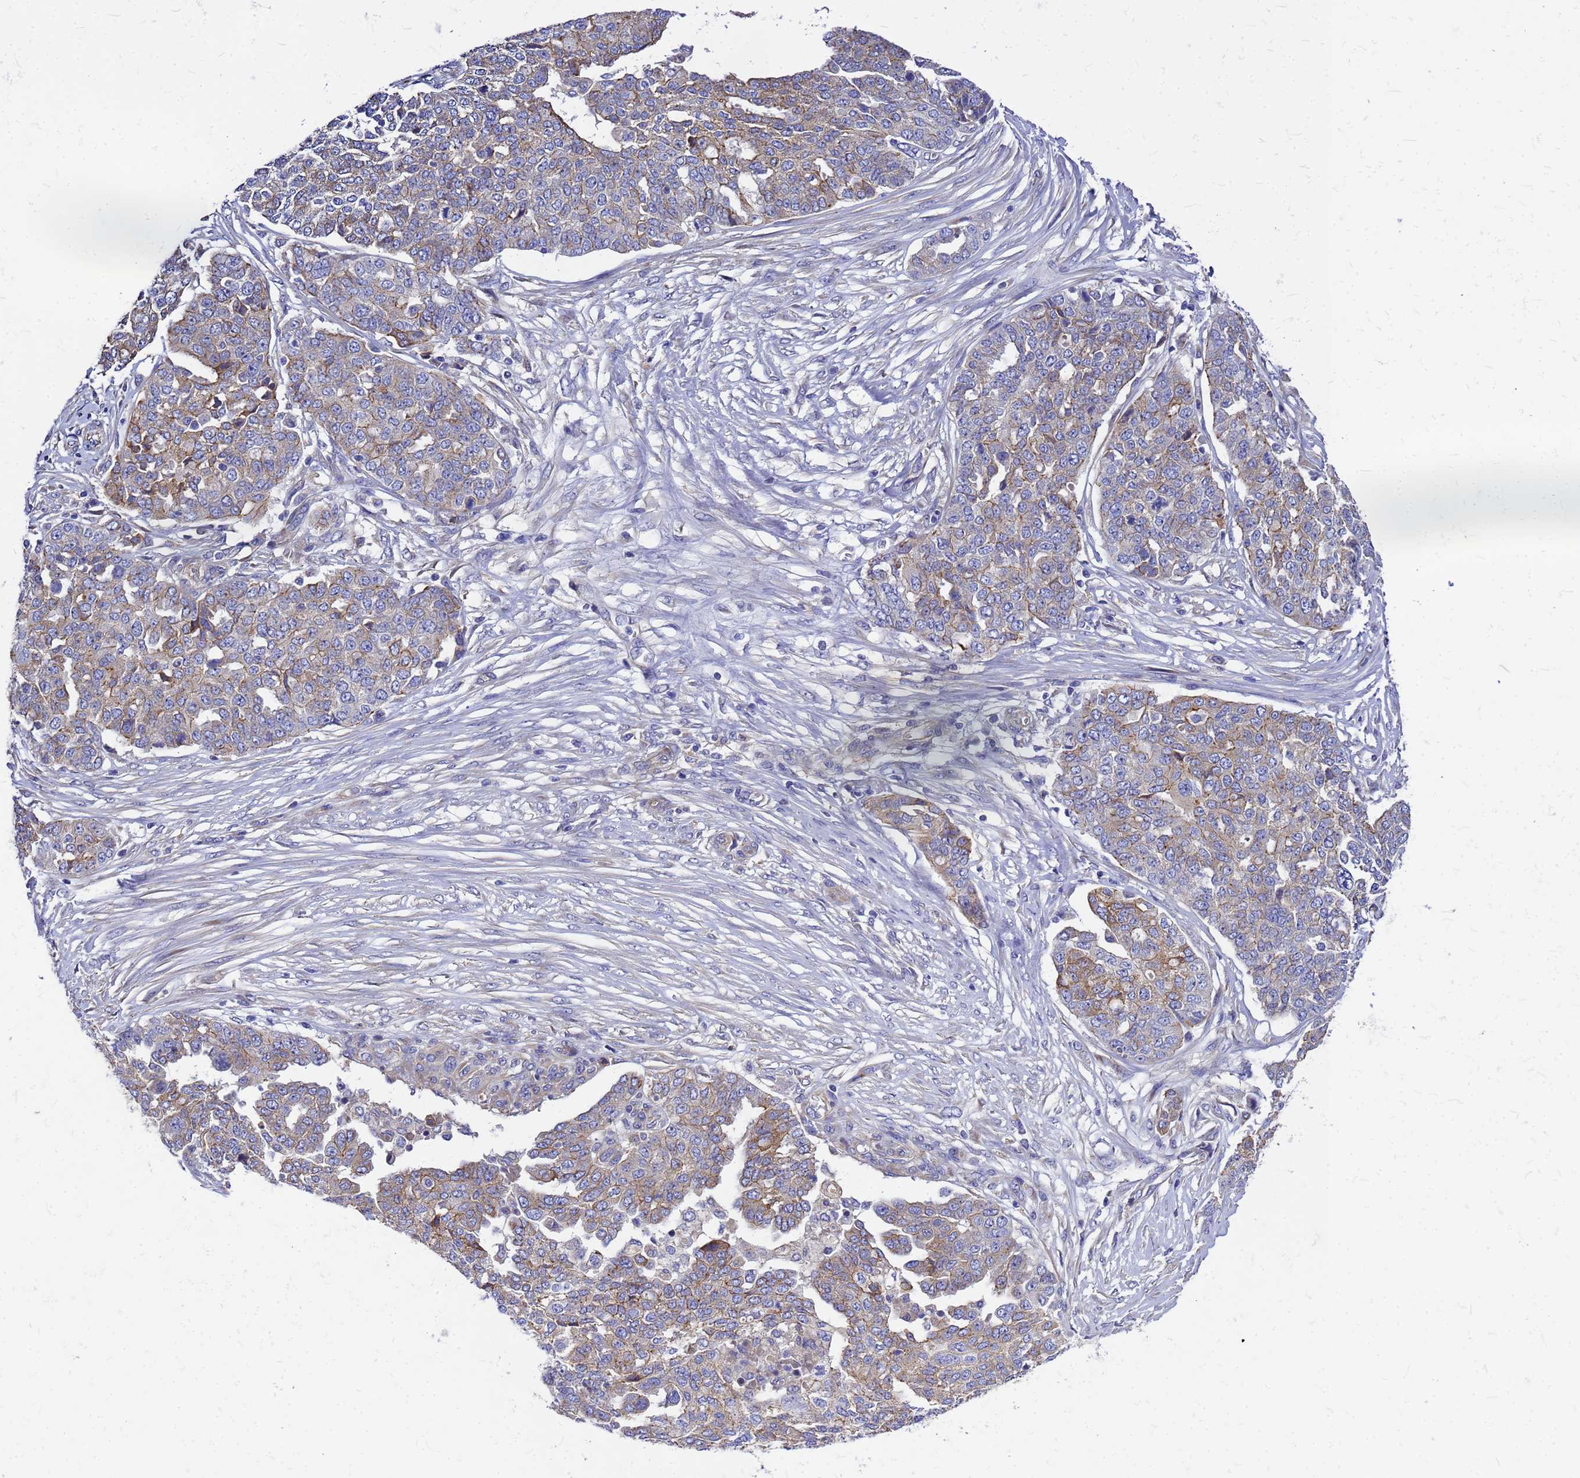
{"staining": {"intensity": "moderate", "quantity": "25%-75%", "location": "cytoplasmic/membranous"}, "tissue": "ovarian cancer", "cell_type": "Tumor cells", "image_type": "cancer", "snomed": [{"axis": "morphology", "description": "Cystadenocarcinoma, serous, NOS"}, {"axis": "topography", "description": "Soft tissue"}, {"axis": "topography", "description": "Ovary"}], "caption": "A brown stain labels moderate cytoplasmic/membranous expression of a protein in human ovarian cancer (serous cystadenocarcinoma) tumor cells. (brown staining indicates protein expression, while blue staining denotes nuclei).", "gene": "FBXW5", "patient": {"sex": "female", "age": 57}}